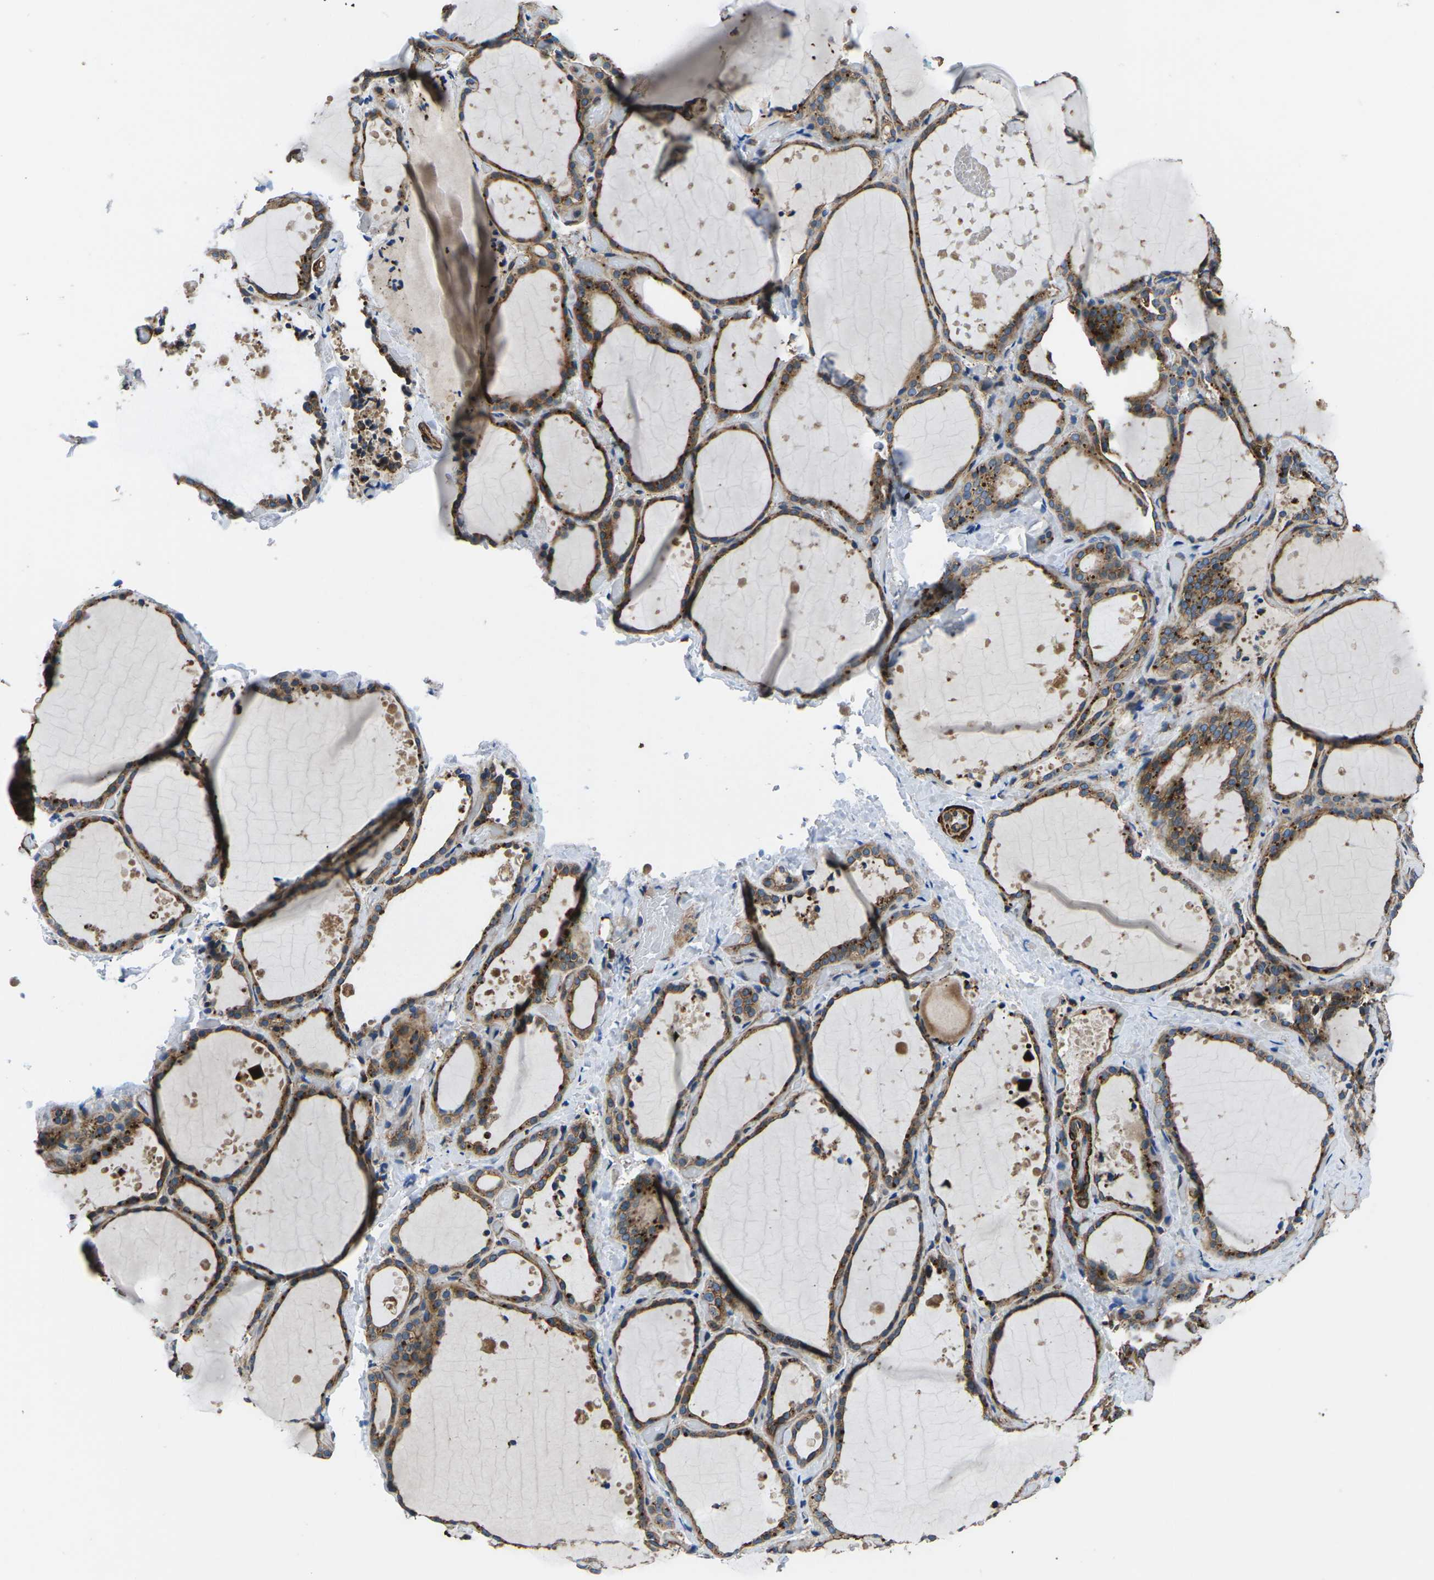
{"staining": {"intensity": "strong", "quantity": ">75%", "location": "cytoplasmic/membranous"}, "tissue": "thyroid gland", "cell_type": "Glandular cells", "image_type": "normal", "snomed": [{"axis": "morphology", "description": "Normal tissue, NOS"}, {"axis": "topography", "description": "Thyroid gland"}], "caption": "Immunohistochemical staining of unremarkable human thyroid gland shows strong cytoplasmic/membranous protein positivity in approximately >75% of glandular cells. (DAB IHC with brightfield microscopy, high magnification).", "gene": "KCNJ15", "patient": {"sex": "female", "age": 44}}